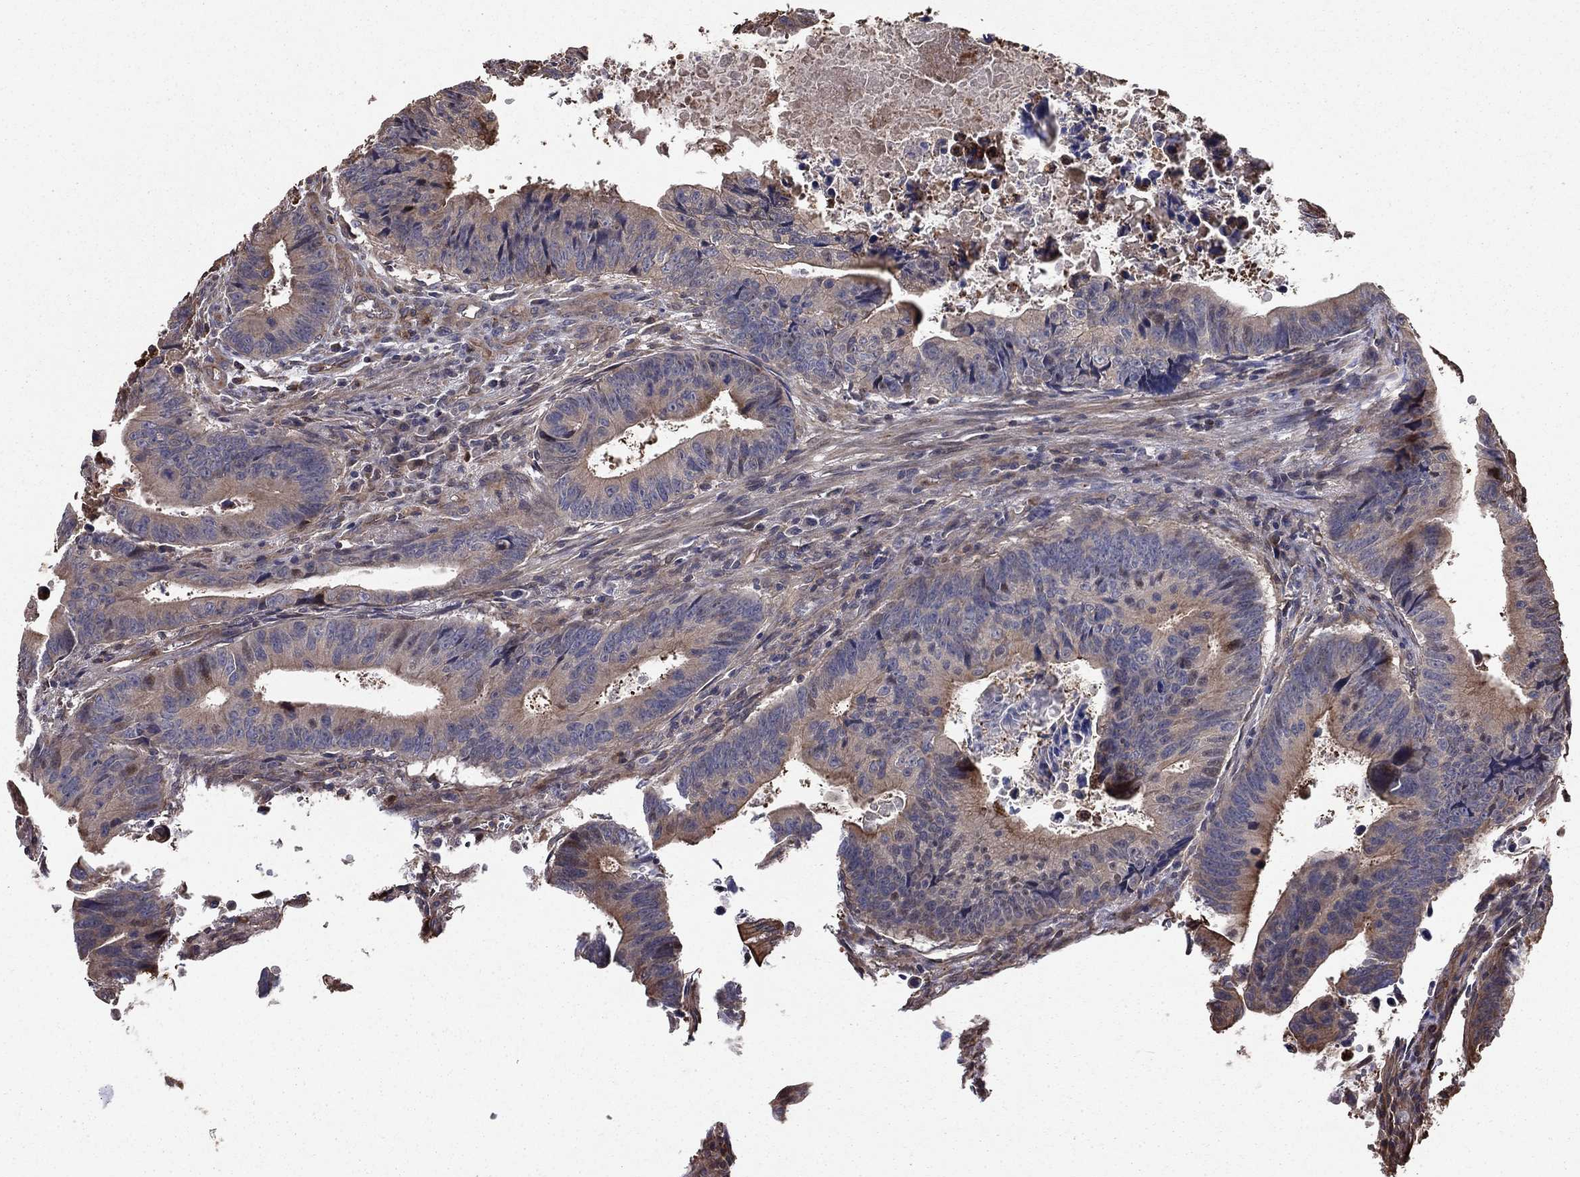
{"staining": {"intensity": "weak", "quantity": "<25%", "location": "cytoplasmic/membranous"}, "tissue": "colorectal cancer", "cell_type": "Tumor cells", "image_type": "cancer", "snomed": [{"axis": "morphology", "description": "Adenocarcinoma, NOS"}, {"axis": "topography", "description": "Colon"}], "caption": "High magnification brightfield microscopy of colorectal adenocarcinoma stained with DAB (brown) and counterstained with hematoxylin (blue): tumor cells show no significant positivity.", "gene": "GYG1", "patient": {"sex": "female", "age": 87}}